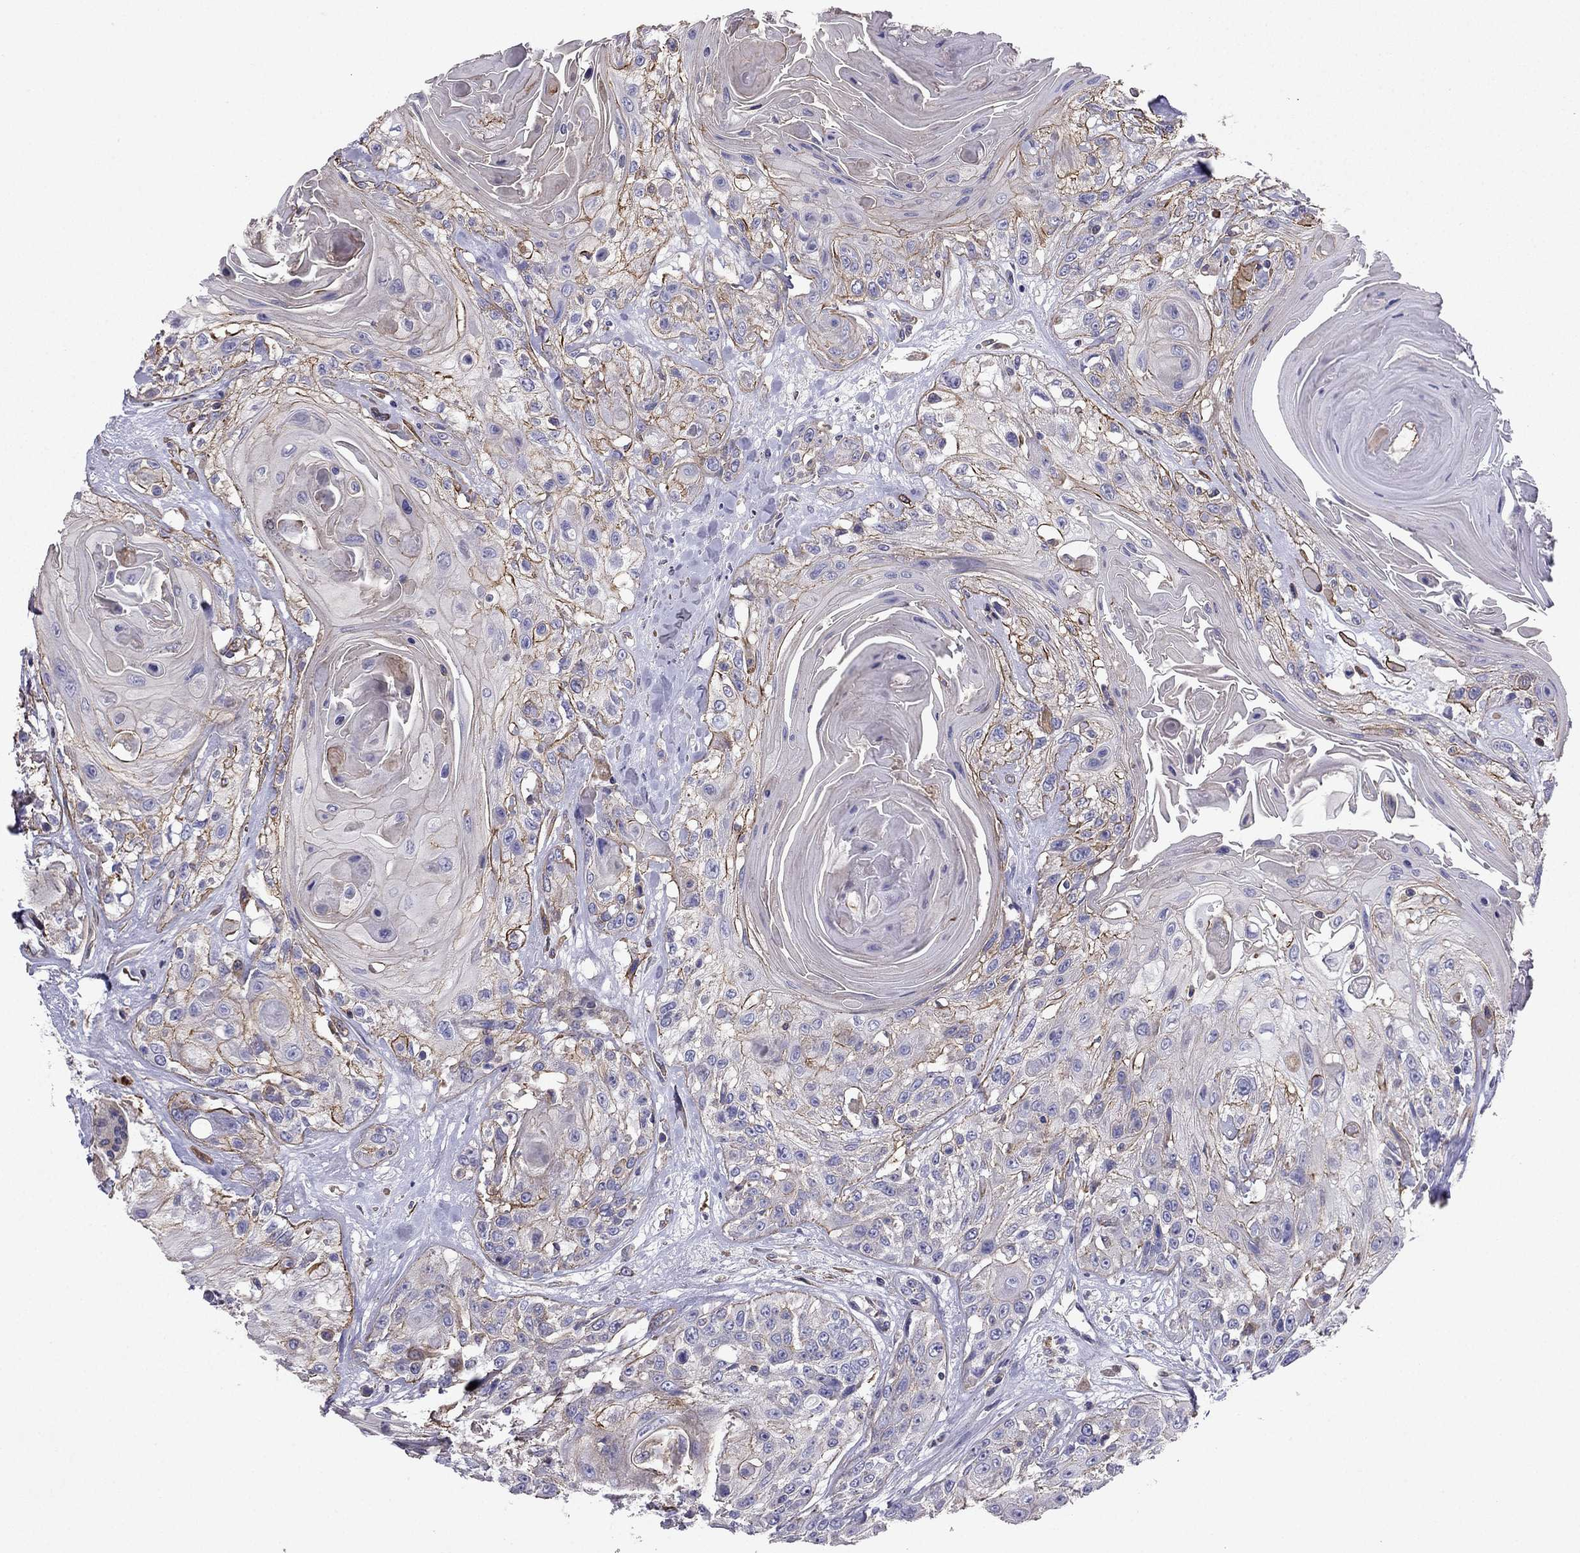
{"staining": {"intensity": "strong", "quantity": "25%-75%", "location": "cytoplasmic/membranous"}, "tissue": "head and neck cancer", "cell_type": "Tumor cells", "image_type": "cancer", "snomed": [{"axis": "morphology", "description": "Squamous cell carcinoma, NOS"}, {"axis": "topography", "description": "Head-Neck"}], "caption": "Head and neck squamous cell carcinoma stained for a protein (brown) displays strong cytoplasmic/membranous positive positivity in approximately 25%-75% of tumor cells.", "gene": "ENOX1", "patient": {"sex": "female", "age": 59}}